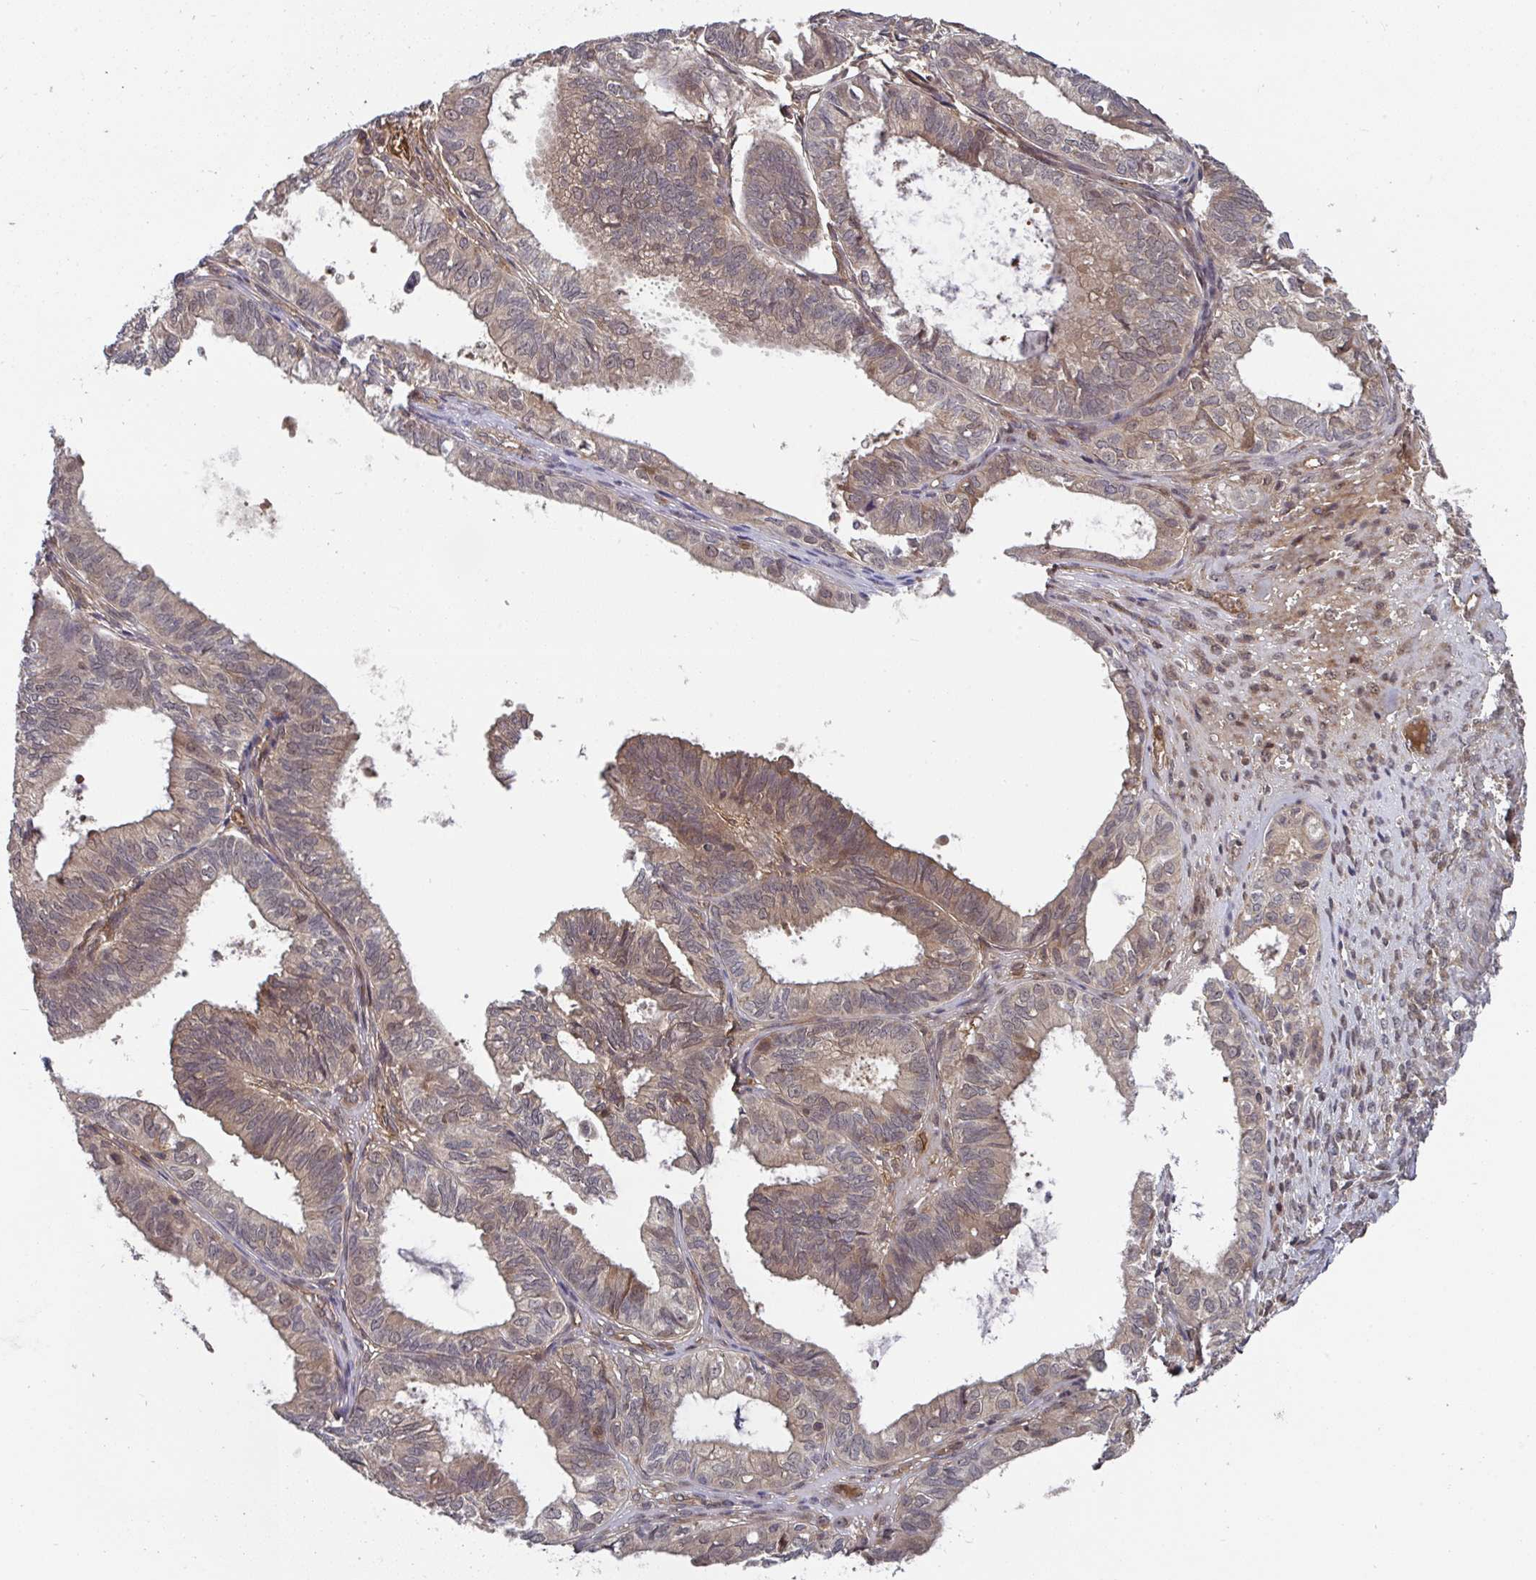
{"staining": {"intensity": "weak", "quantity": "25%-75%", "location": "cytoplasmic/membranous,nuclear"}, "tissue": "ovarian cancer", "cell_type": "Tumor cells", "image_type": "cancer", "snomed": [{"axis": "morphology", "description": "Carcinoma, endometroid"}, {"axis": "topography", "description": "Ovary"}], "caption": "High-power microscopy captured an immunohistochemistry micrograph of ovarian endometroid carcinoma, revealing weak cytoplasmic/membranous and nuclear staining in approximately 25%-75% of tumor cells.", "gene": "TIGAR", "patient": {"sex": "female", "age": 64}}